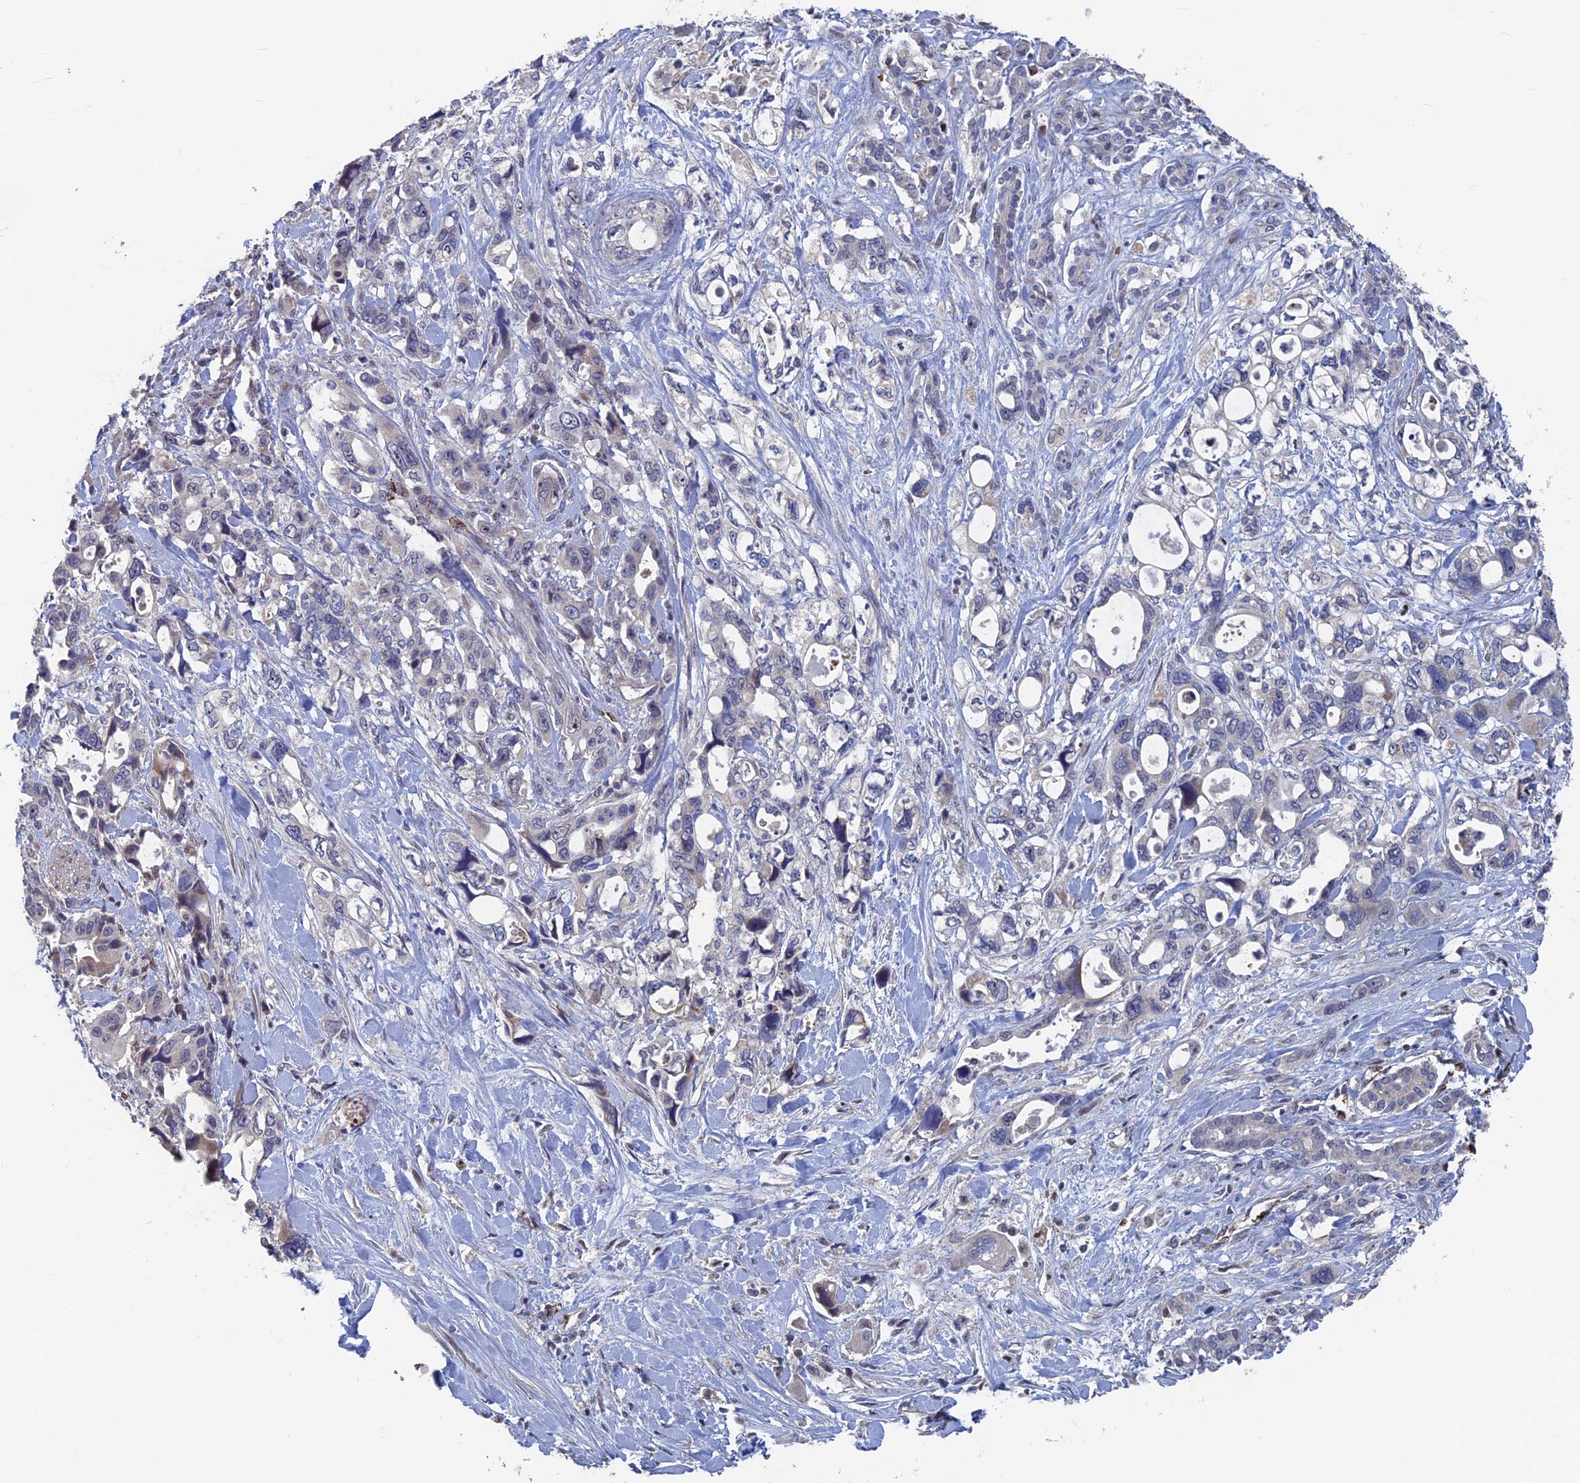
{"staining": {"intensity": "negative", "quantity": "none", "location": "none"}, "tissue": "pancreatic cancer", "cell_type": "Tumor cells", "image_type": "cancer", "snomed": [{"axis": "morphology", "description": "Adenocarcinoma, NOS"}, {"axis": "topography", "description": "Pancreas"}], "caption": "Immunohistochemistry image of neoplastic tissue: human pancreatic adenocarcinoma stained with DAB (3,3'-diaminobenzidine) shows no significant protein expression in tumor cells. Nuclei are stained in blue.", "gene": "SH3D21", "patient": {"sex": "male", "age": 46}}